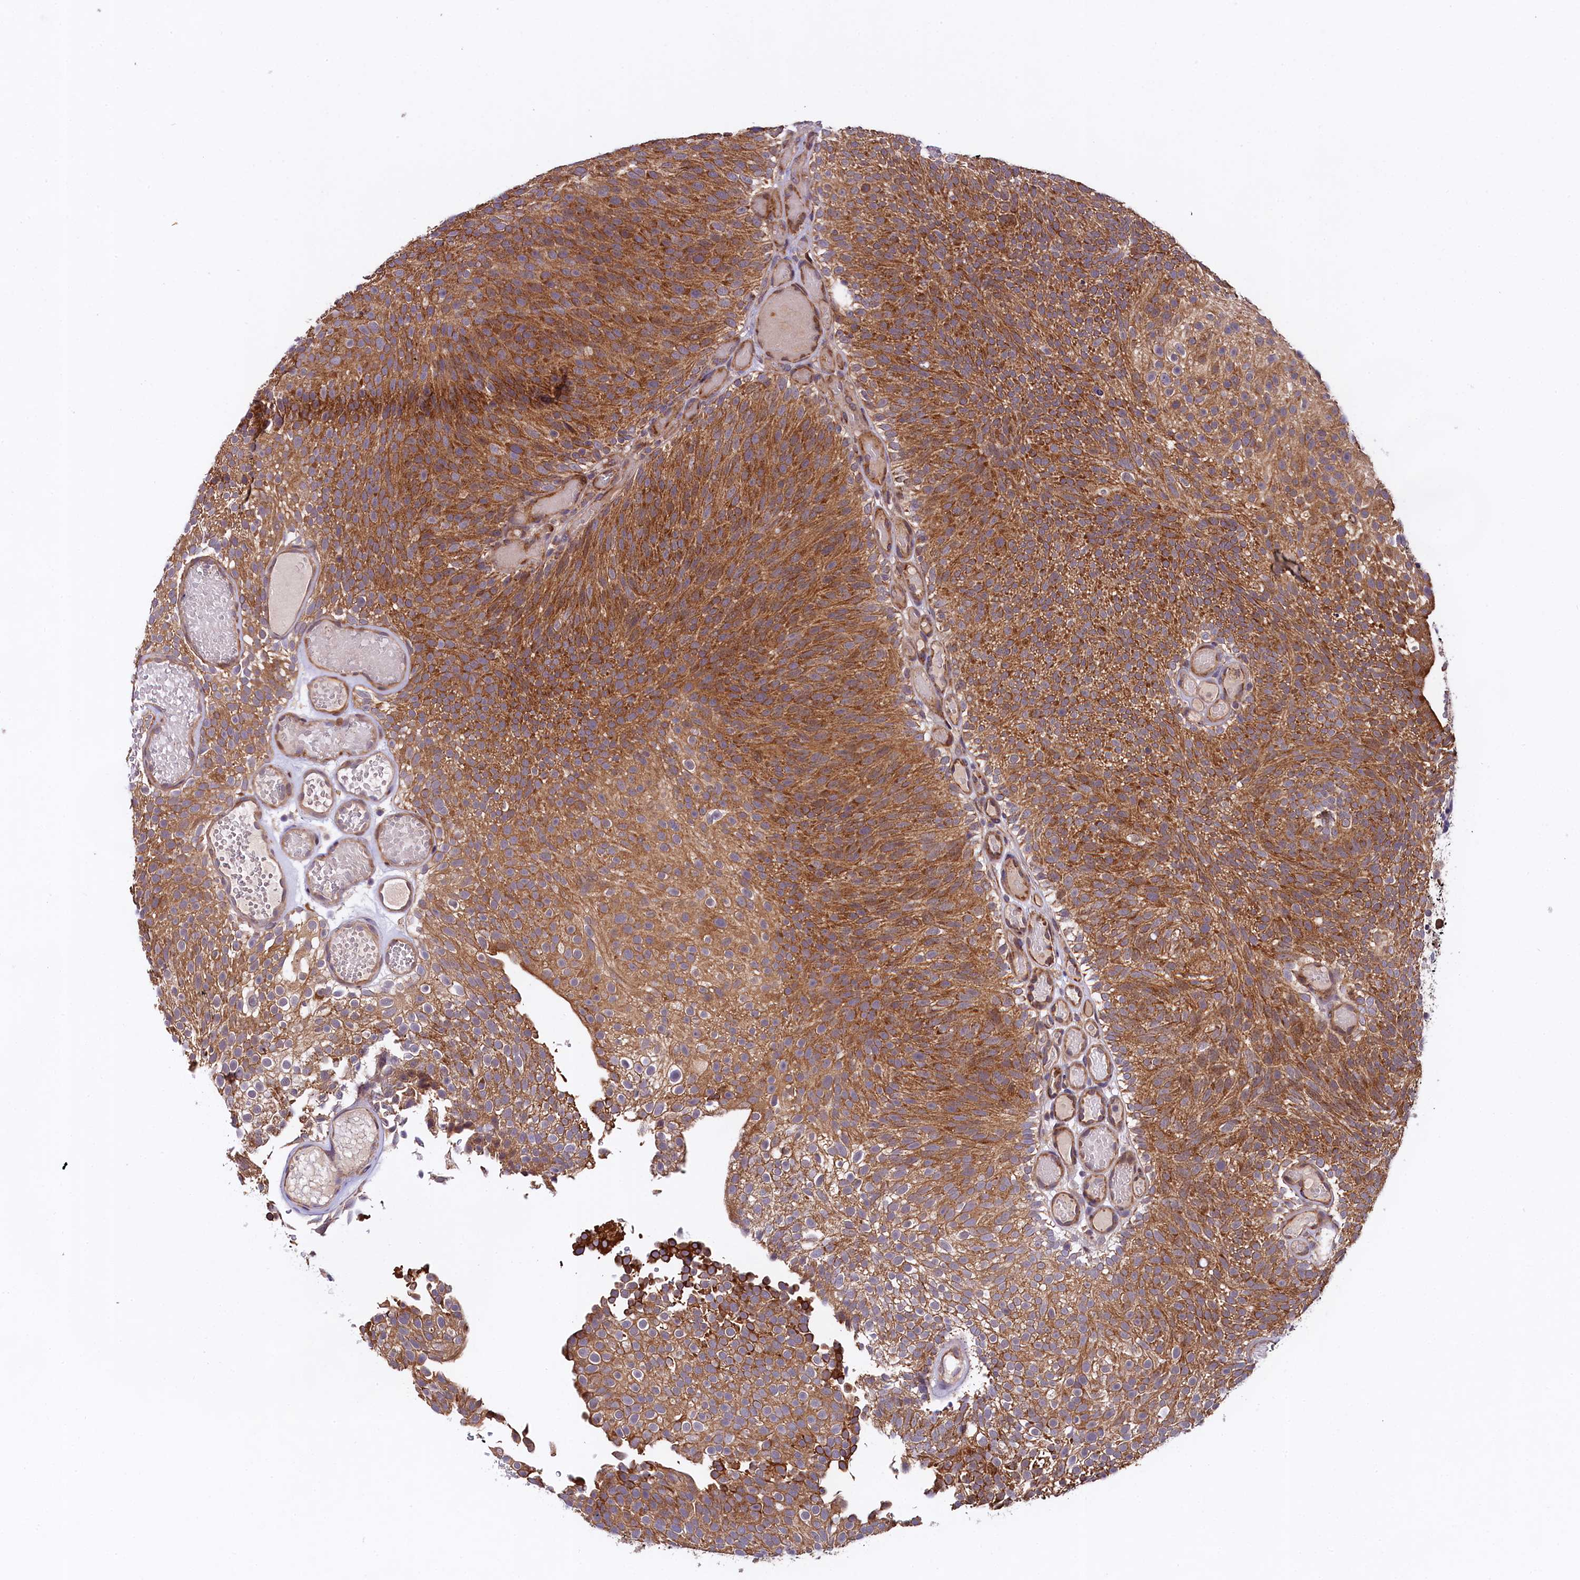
{"staining": {"intensity": "strong", "quantity": ">75%", "location": "cytoplasmic/membranous"}, "tissue": "urothelial cancer", "cell_type": "Tumor cells", "image_type": "cancer", "snomed": [{"axis": "morphology", "description": "Urothelial carcinoma, Low grade"}, {"axis": "topography", "description": "Urinary bladder"}], "caption": "Immunohistochemistry (IHC) (DAB) staining of urothelial carcinoma (low-grade) displays strong cytoplasmic/membranous protein expression in approximately >75% of tumor cells.", "gene": "DOHH", "patient": {"sex": "male", "age": 78}}